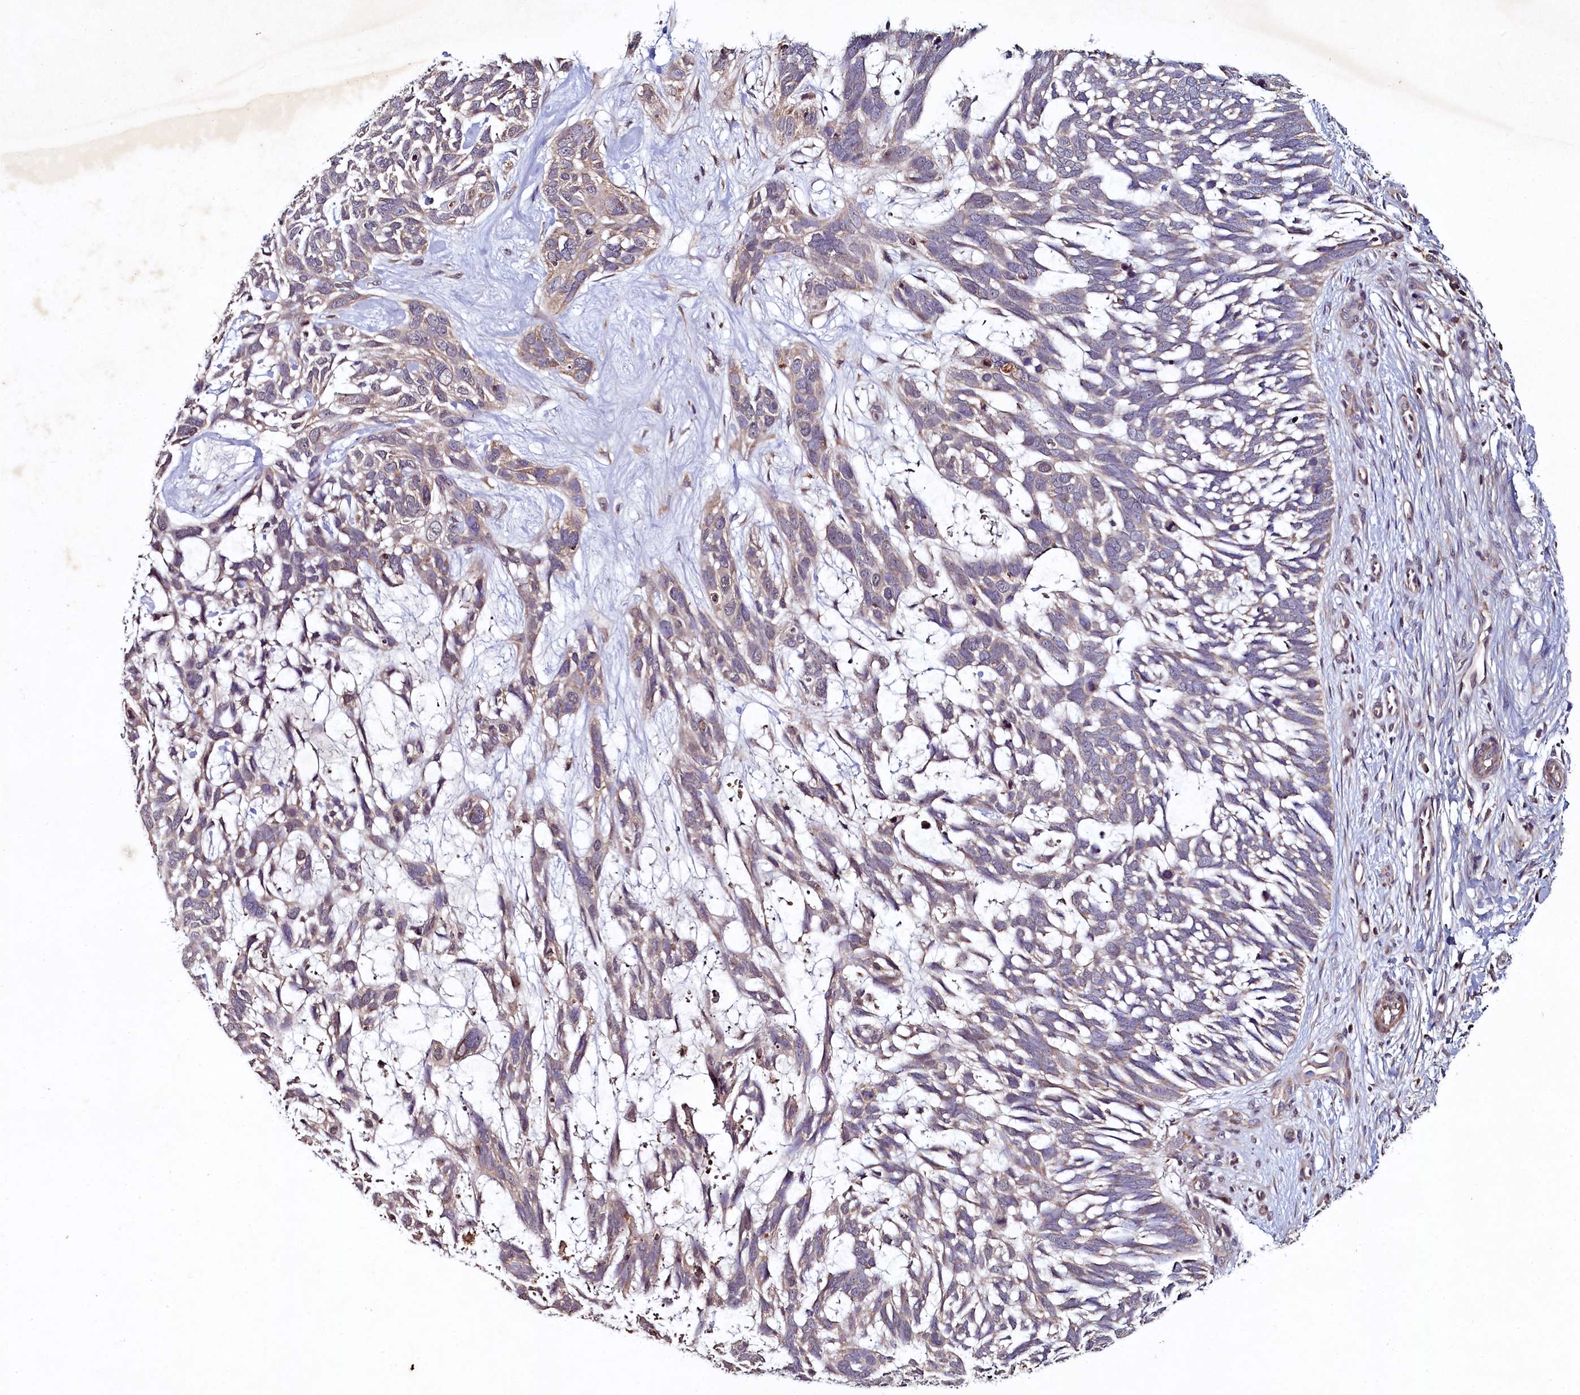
{"staining": {"intensity": "weak", "quantity": "25%-75%", "location": "cytoplasmic/membranous"}, "tissue": "skin cancer", "cell_type": "Tumor cells", "image_type": "cancer", "snomed": [{"axis": "morphology", "description": "Basal cell carcinoma"}, {"axis": "topography", "description": "Skin"}], "caption": "Protein staining of skin cancer tissue reveals weak cytoplasmic/membranous expression in about 25%-75% of tumor cells. Using DAB (3,3'-diaminobenzidine) (brown) and hematoxylin (blue) stains, captured at high magnification using brightfield microscopy.", "gene": "SEC24C", "patient": {"sex": "male", "age": 88}}